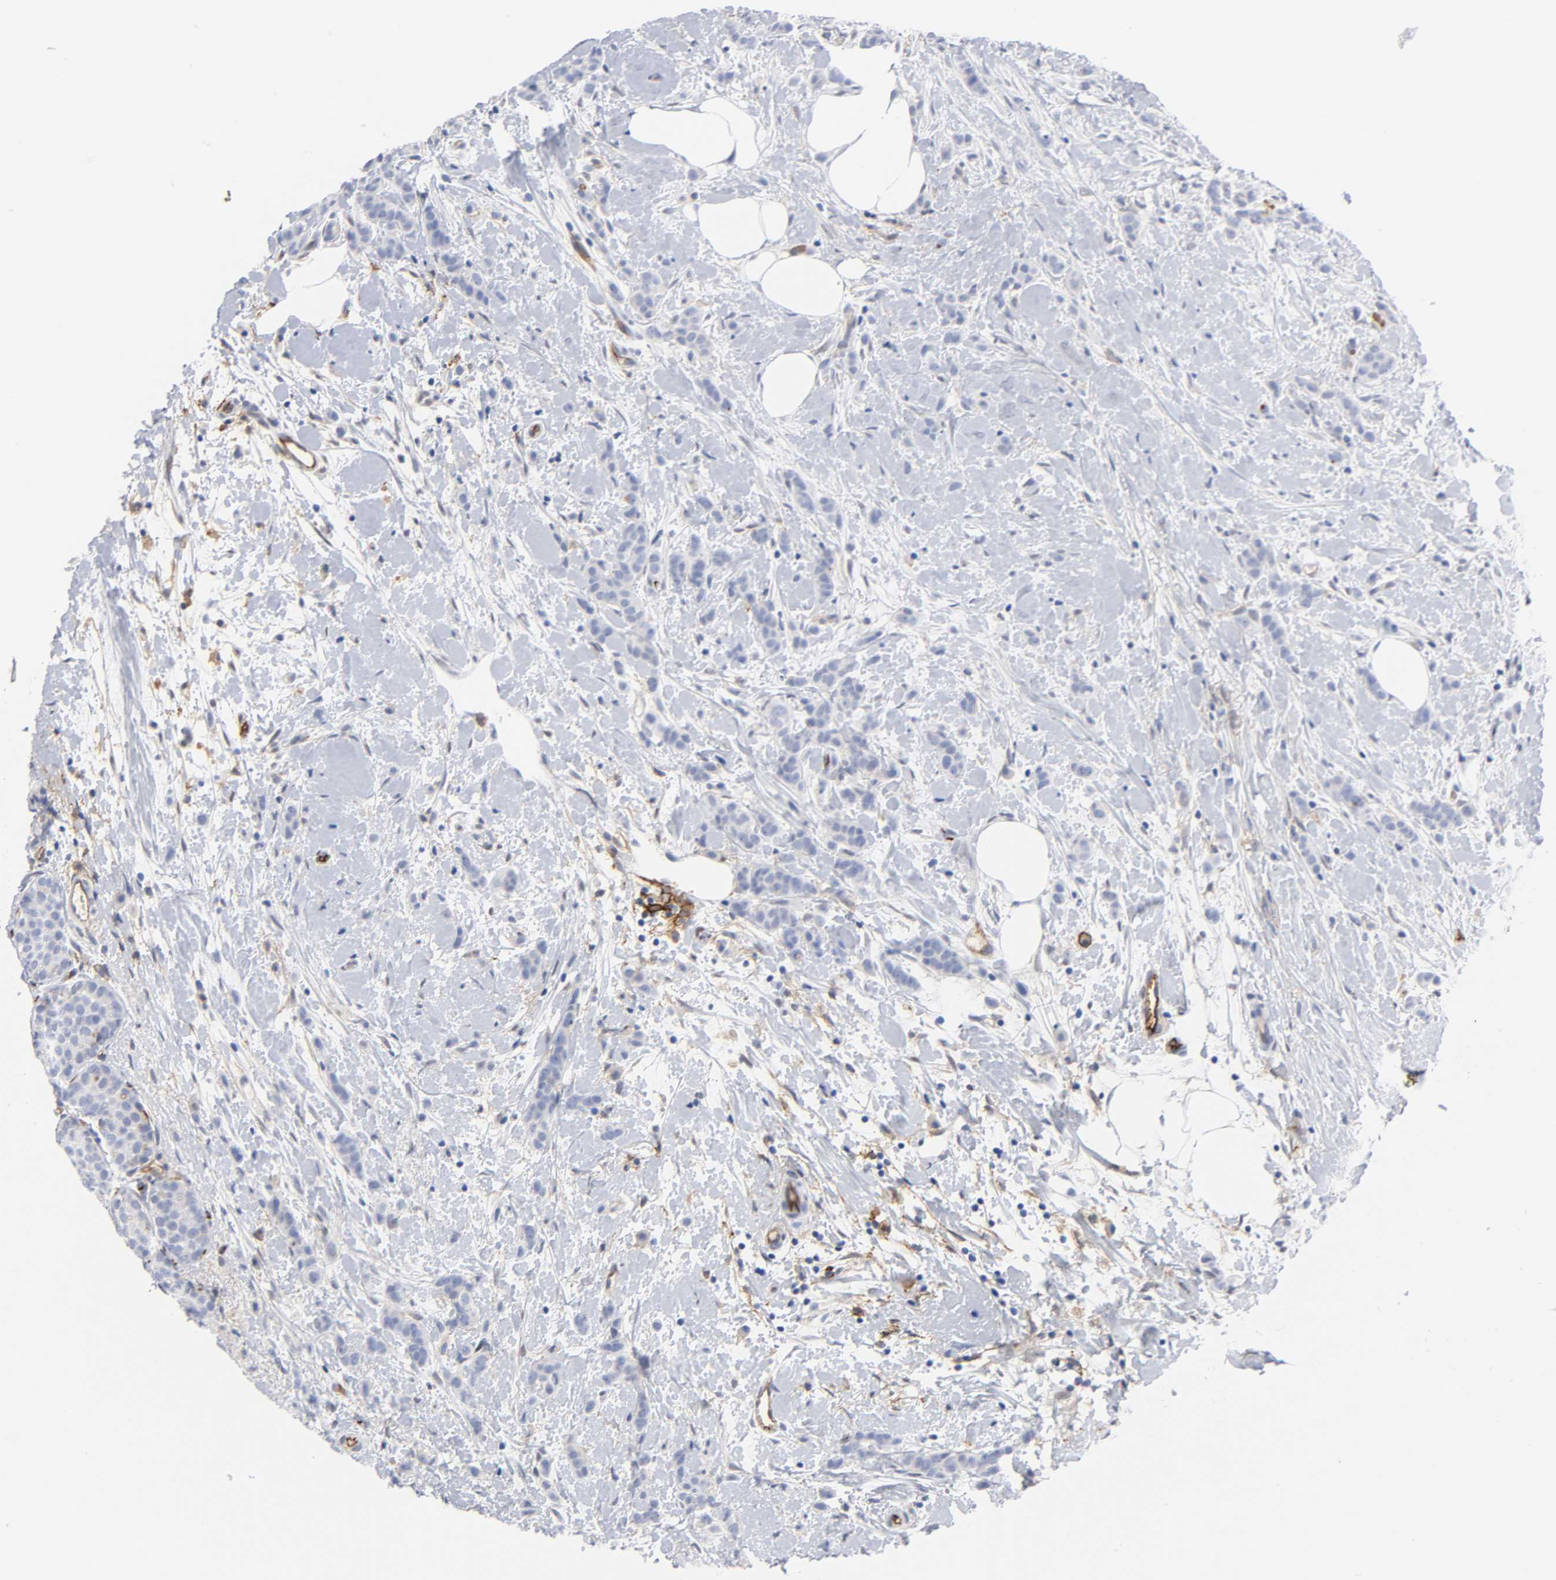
{"staining": {"intensity": "negative", "quantity": "none", "location": "none"}, "tissue": "breast cancer", "cell_type": "Tumor cells", "image_type": "cancer", "snomed": [{"axis": "morphology", "description": "Lobular carcinoma, in situ"}, {"axis": "morphology", "description": "Lobular carcinoma"}, {"axis": "topography", "description": "Breast"}], "caption": "Tumor cells are negative for brown protein staining in breast cancer.", "gene": "ICAM1", "patient": {"sex": "female", "age": 41}}